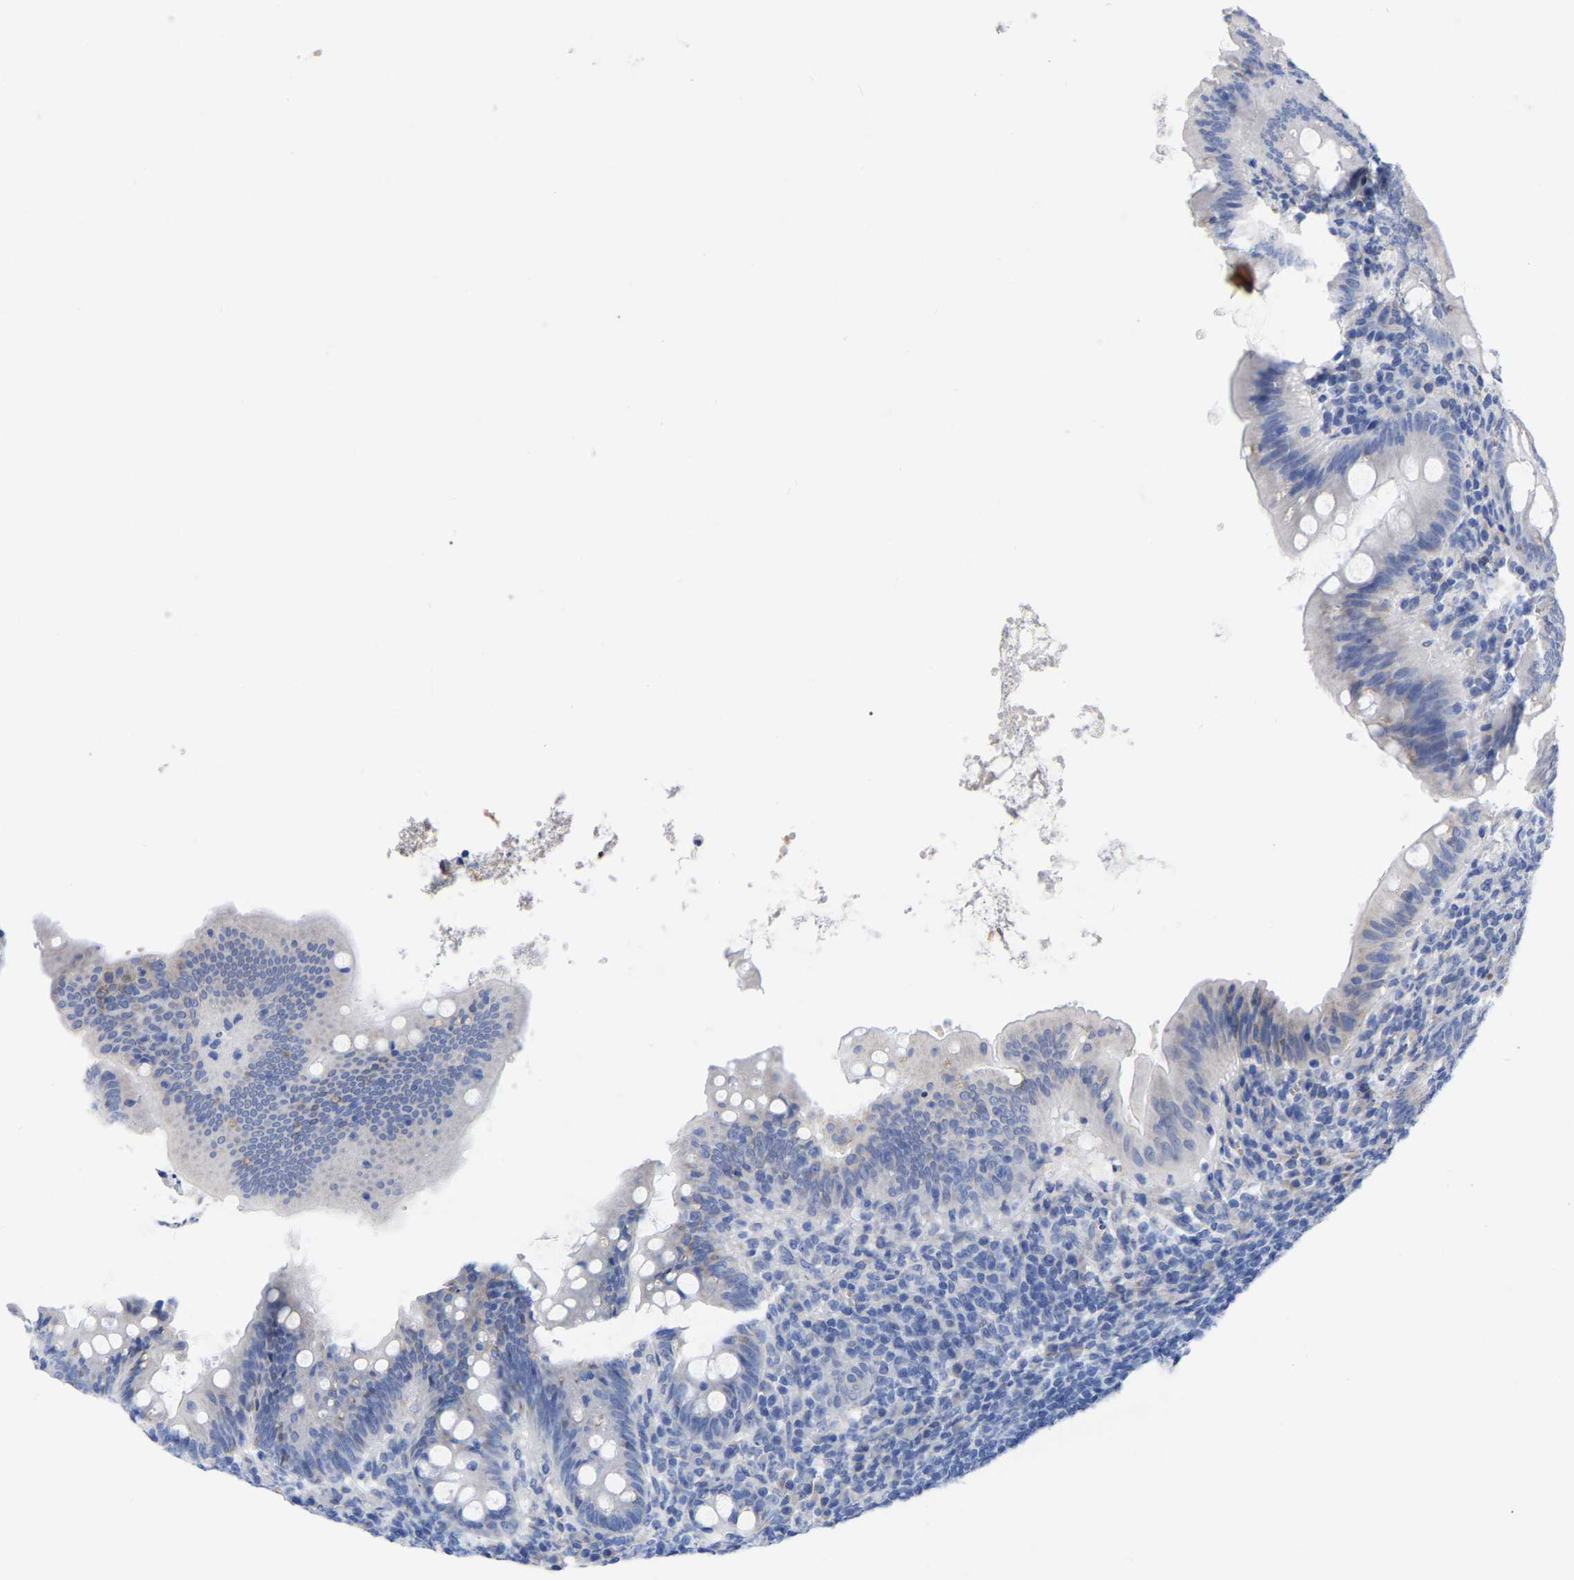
{"staining": {"intensity": "negative", "quantity": "none", "location": "none"}, "tissue": "appendix", "cell_type": "Glandular cells", "image_type": "normal", "snomed": [{"axis": "morphology", "description": "Normal tissue, NOS"}, {"axis": "topography", "description": "Appendix"}], "caption": "The micrograph exhibits no significant positivity in glandular cells of appendix. (Immunohistochemistry (ihc), brightfield microscopy, high magnification).", "gene": "GDF3", "patient": {"sex": "male", "age": 56}}